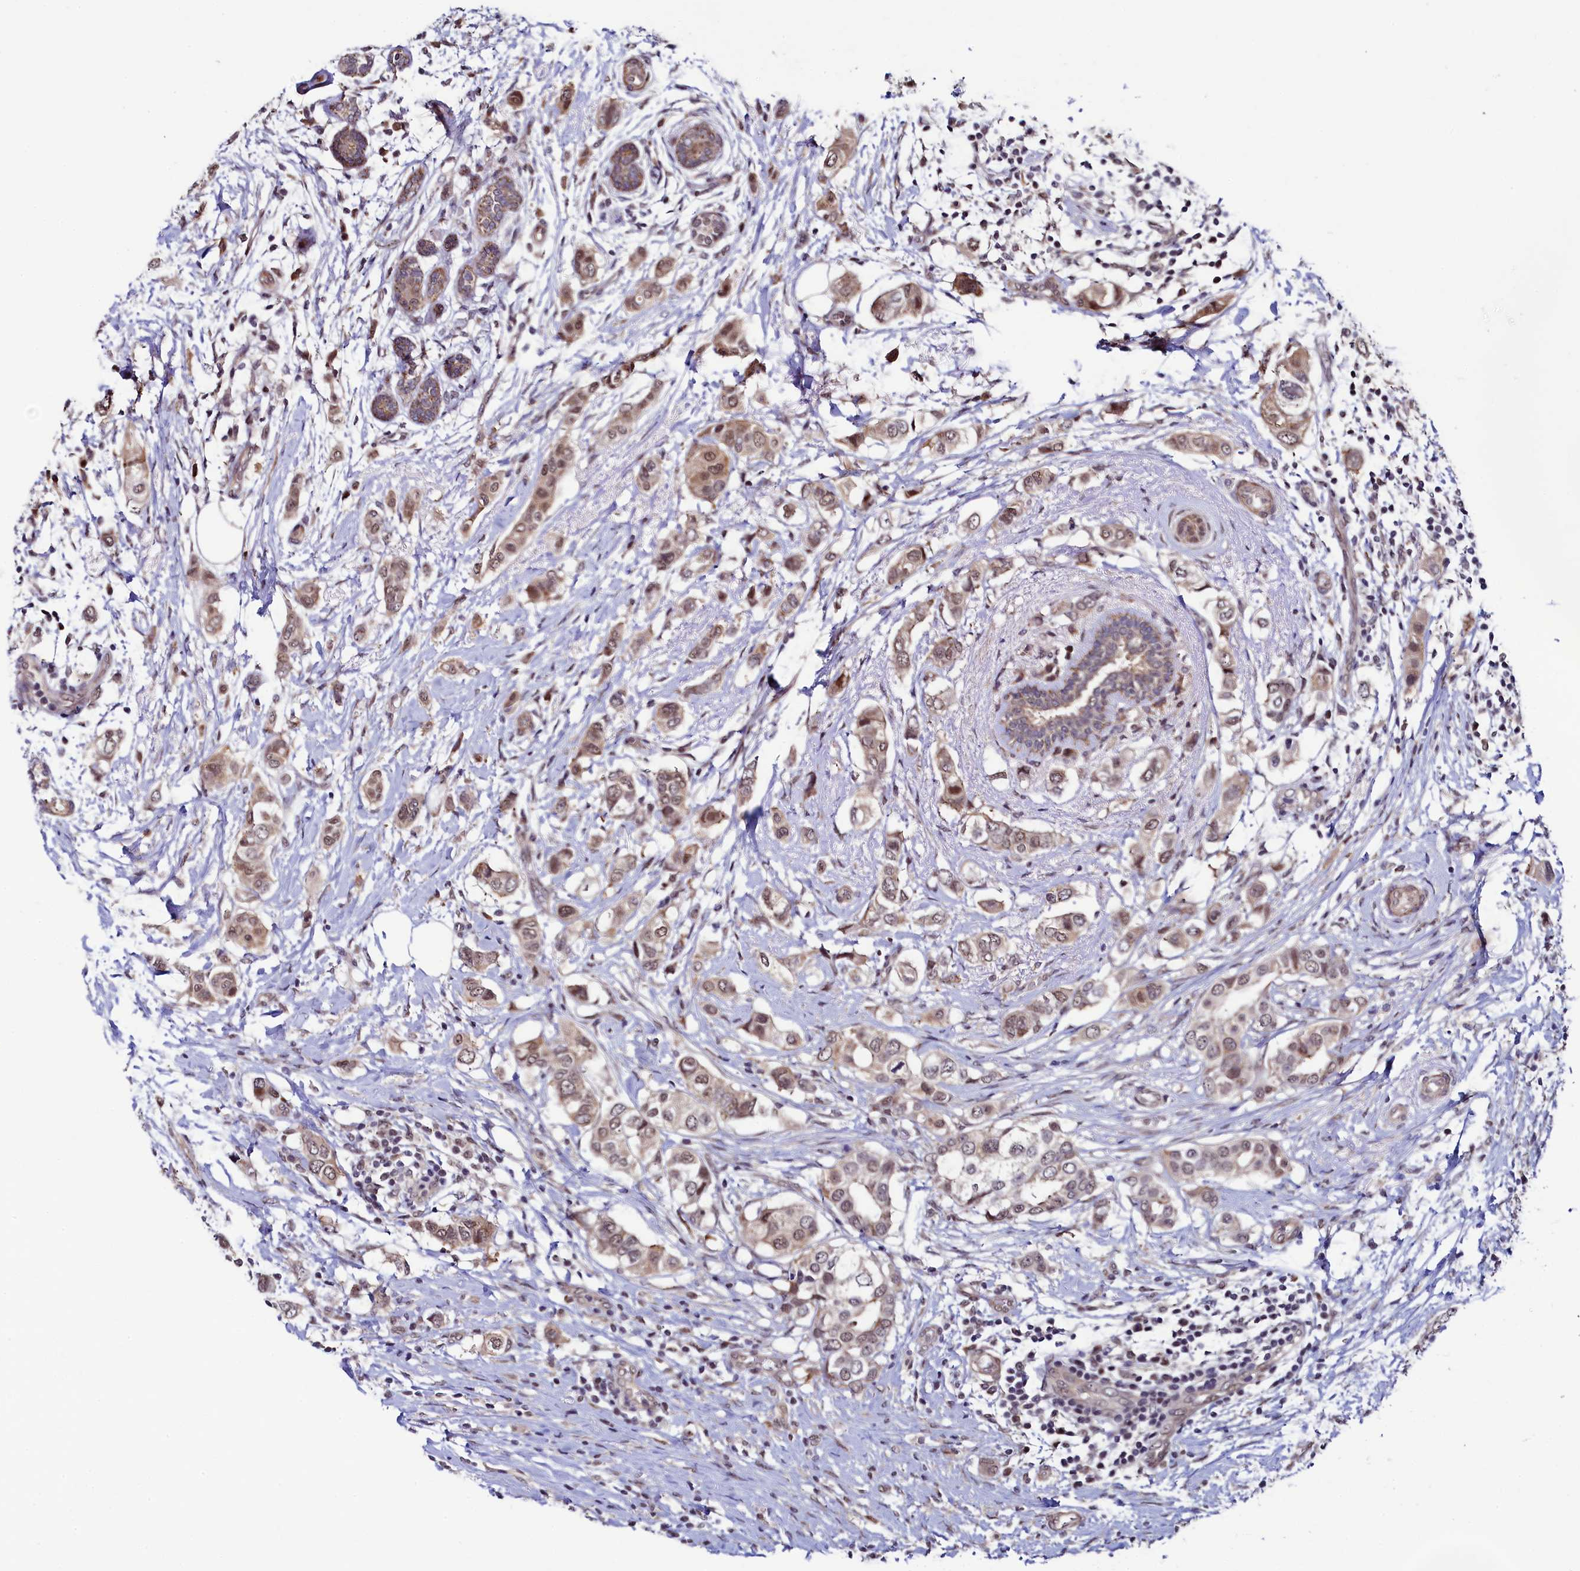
{"staining": {"intensity": "weak", "quantity": ">75%", "location": "nuclear"}, "tissue": "breast cancer", "cell_type": "Tumor cells", "image_type": "cancer", "snomed": [{"axis": "morphology", "description": "Lobular carcinoma"}, {"axis": "topography", "description": "Breast"}], "caption": "Immunohistochemical staining of breast cancer demonstrates low levels of weak nuclear protein expression in about >75% of tumor cells.", "gene": "LEO1", "patient": {"sex": "female", "age": 51}}